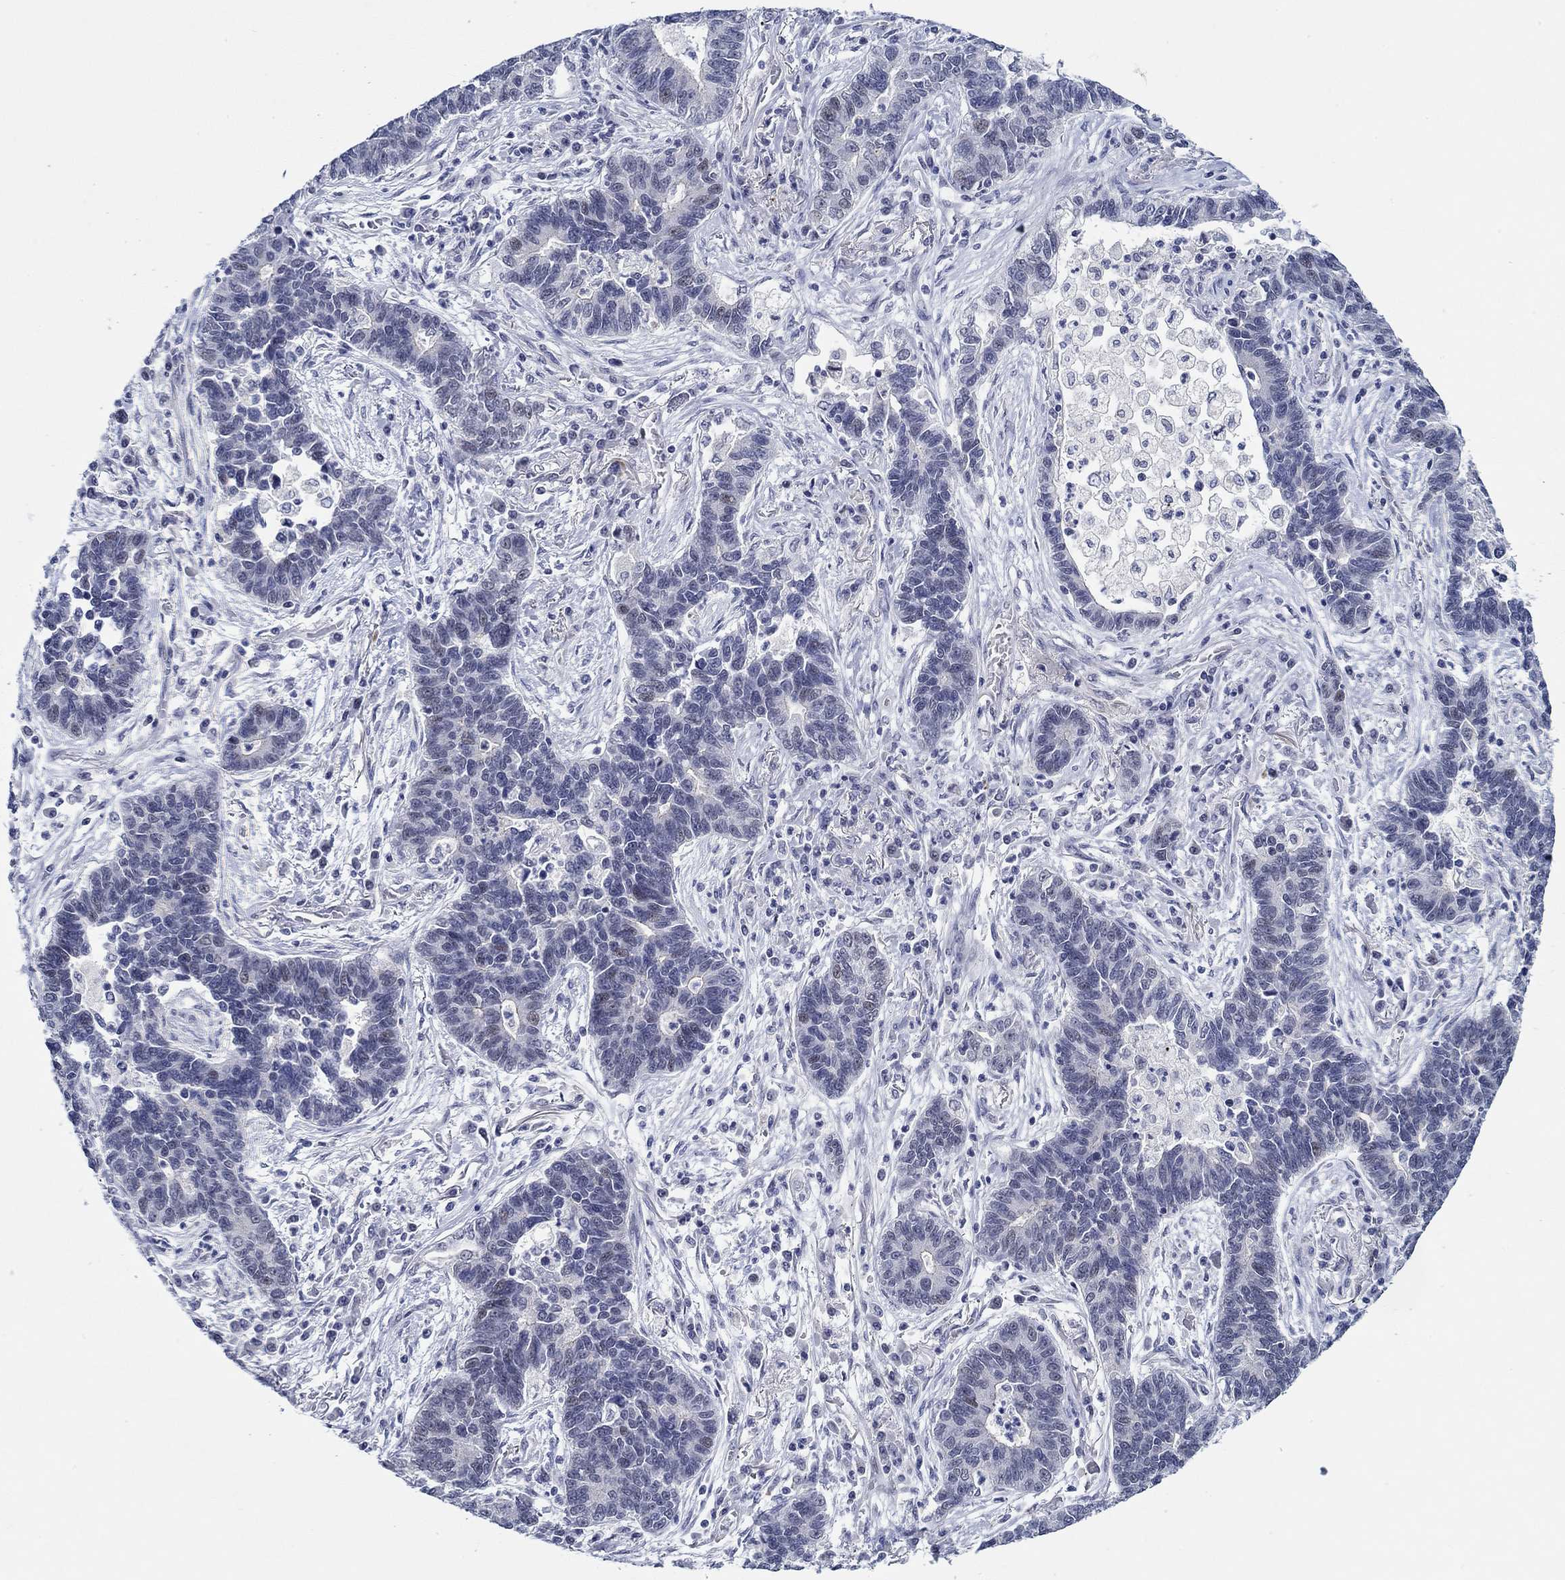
{"staining": {"intensity": "negative", "quantity": "none", "location": "none"}, "tissue": "lung cancer", "cell_type": "Tumor cells", "image_type": "cancer", "snomed": [{"axis": "morphology", "description": "Adenocarcinoma, NOS"}, {"axis": "topography", "description": "Lung"}], "caption": "This micrograph is of lung cancer stained with IHC to label a protein in brown with the nuclei are counter-stained blue. There is no expression in tumor cells.", "gene": "SLC34A1", "patient": {"sex": "female", "age": 57}}